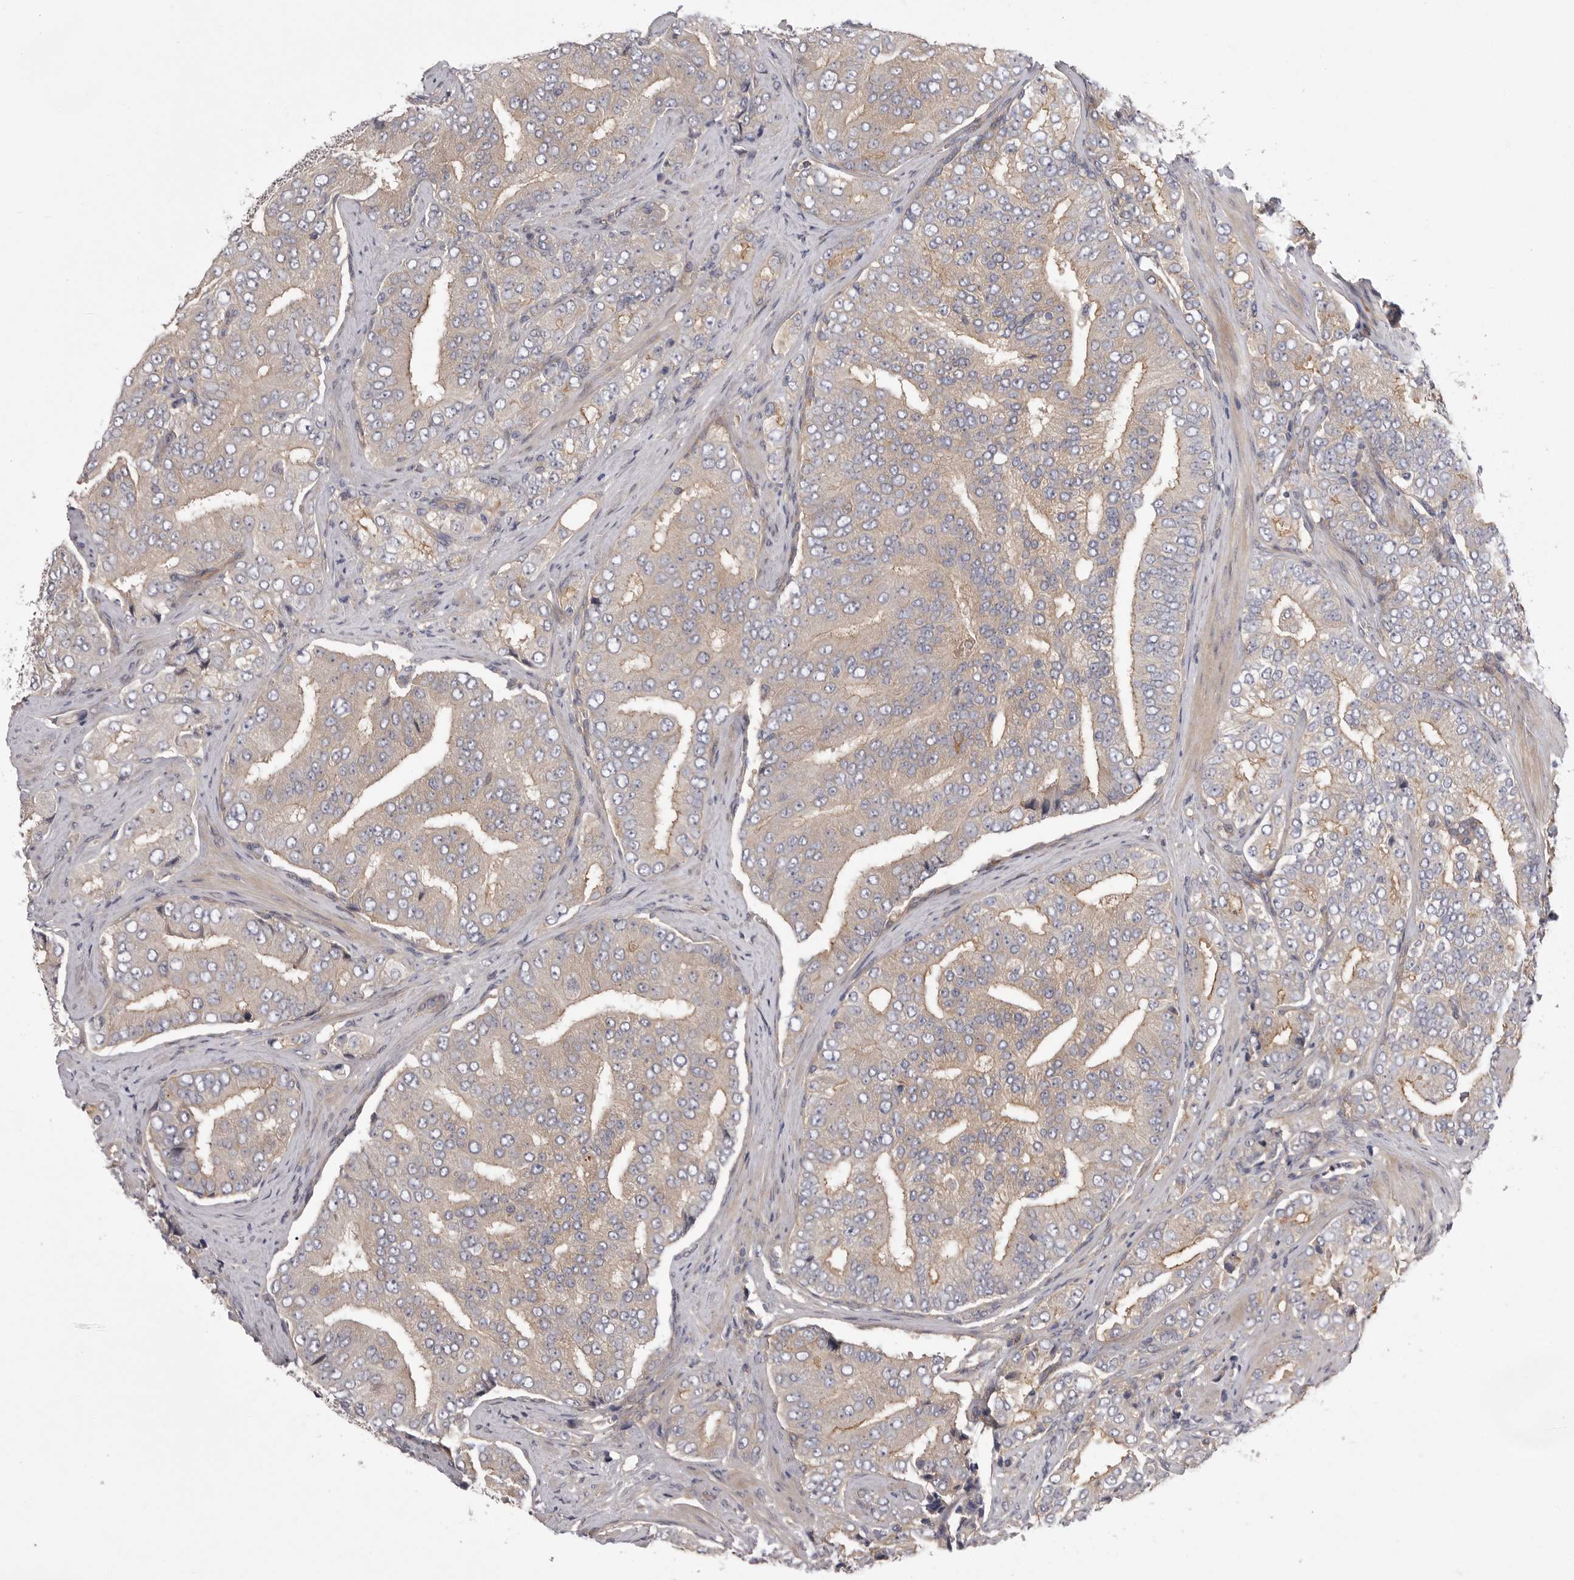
{"staining": {"intensity": "weak", "quantity": "<25%", "location": "cytoplasmic/membranous"}, "tissue": "prostate cancer", "cell_type": "Tumor cells", "image_type": "cancer", "snomed": [{"axis": "morphology", "description": "Adenocarcinoma, High grade"}, {"axis": "topography", "description": "Prostate"}], "caption": "A histopathology image of prostate cancer stained for a protein displays no brown staining in tumor cells. Nuclei are stained in blue.", "gene": "OSBPL9", "patient": {"sex": "male", "age": 58}}